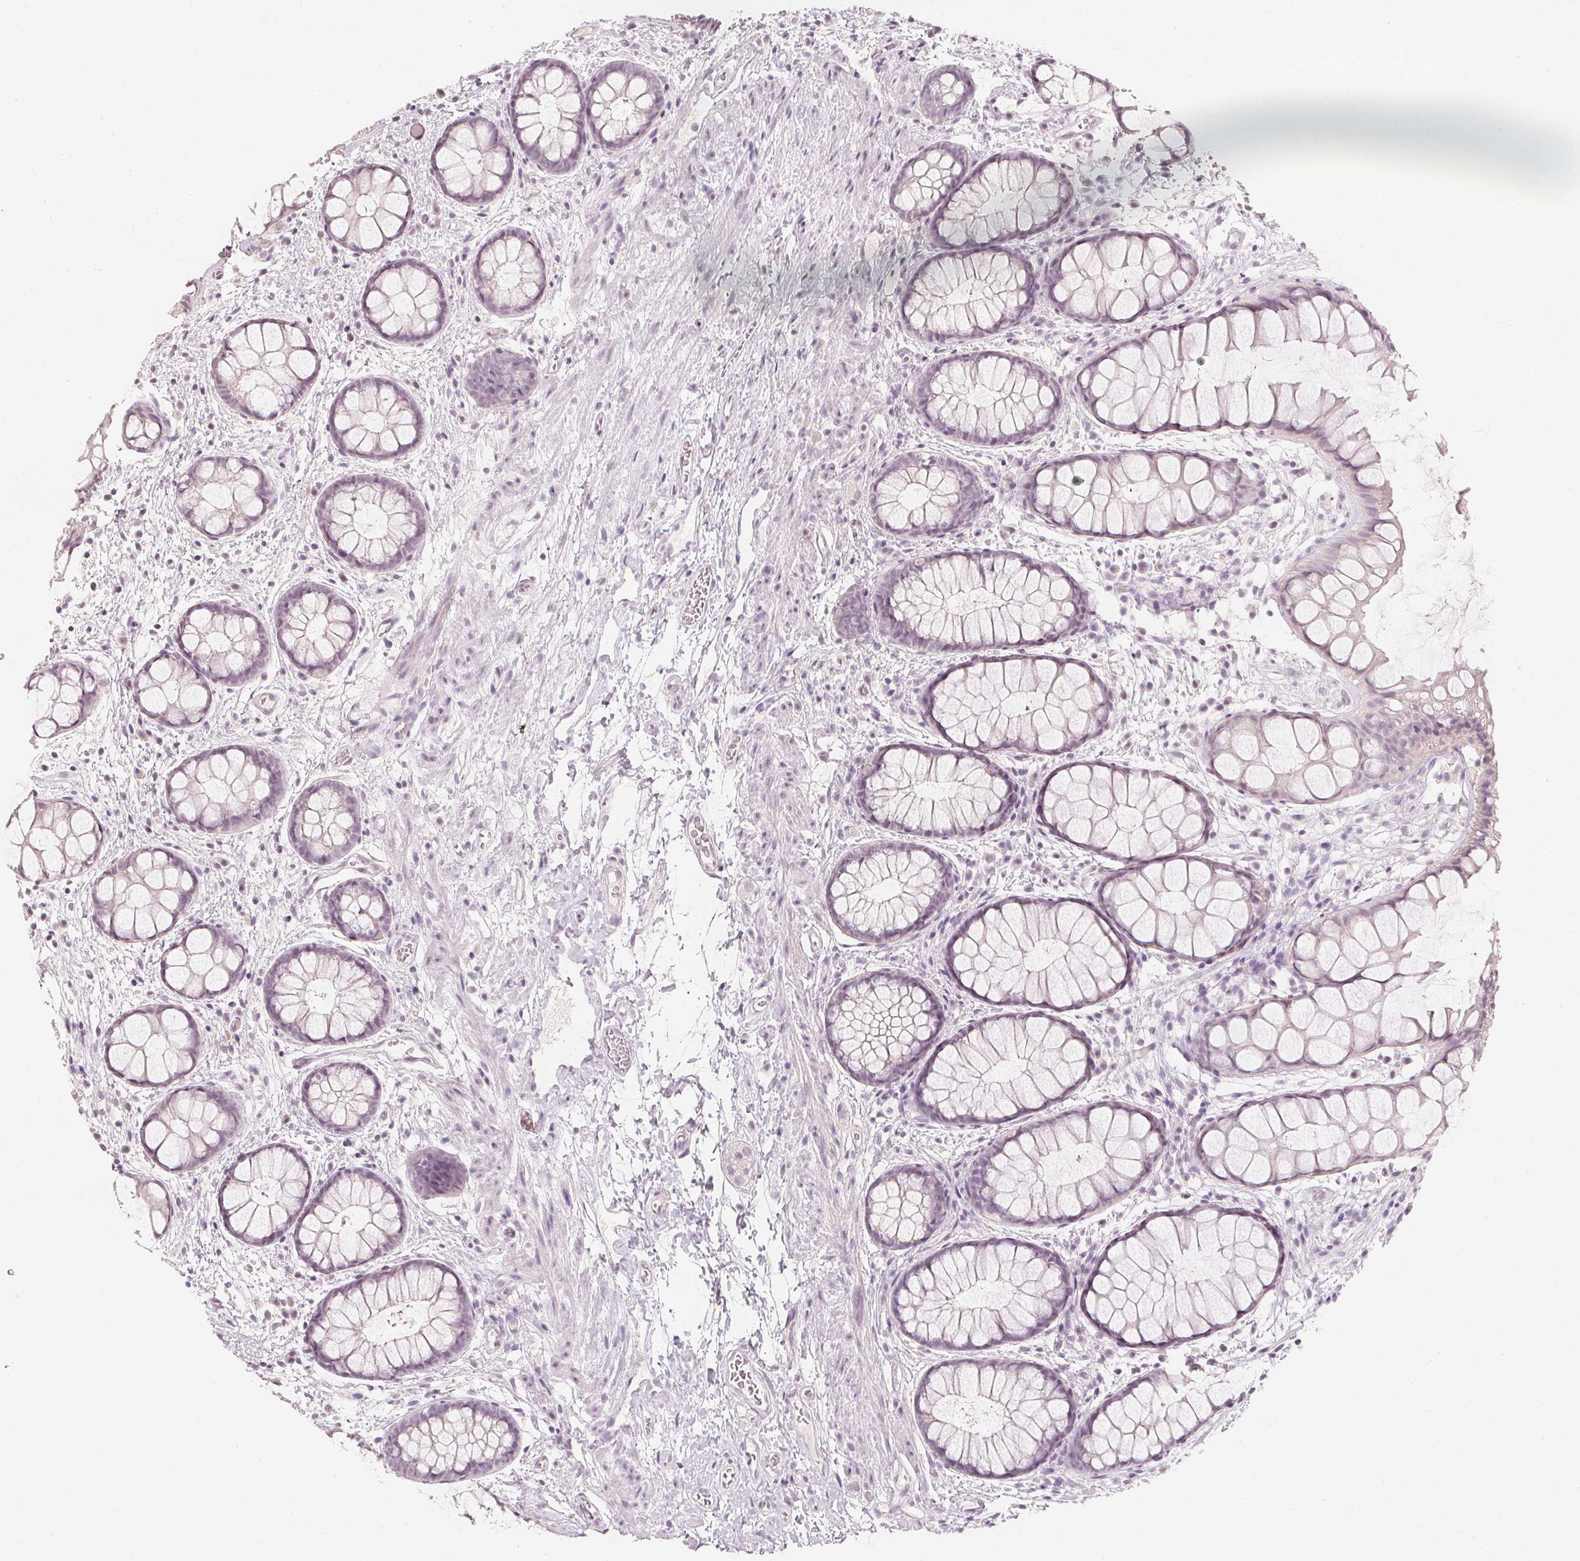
{"staining": {"intensity": "weak", "quantity": "<25%", "location": "cytoplasmic/membranous"}, "tissue": "rectum", "cell_type": "Glandular cells", "image_type": "normal", "snomed": [{"axis": "morphology", "description": "Normal tissue, NOS"}, {"axis": "topography", "description": "Rectum"}], "caption": "Immunohistochemical staining of unremarkable human rectum displays no significant staining in glandular cells.", "gene": "CALB1", "patient": {"sex": "female", "age": 62}}